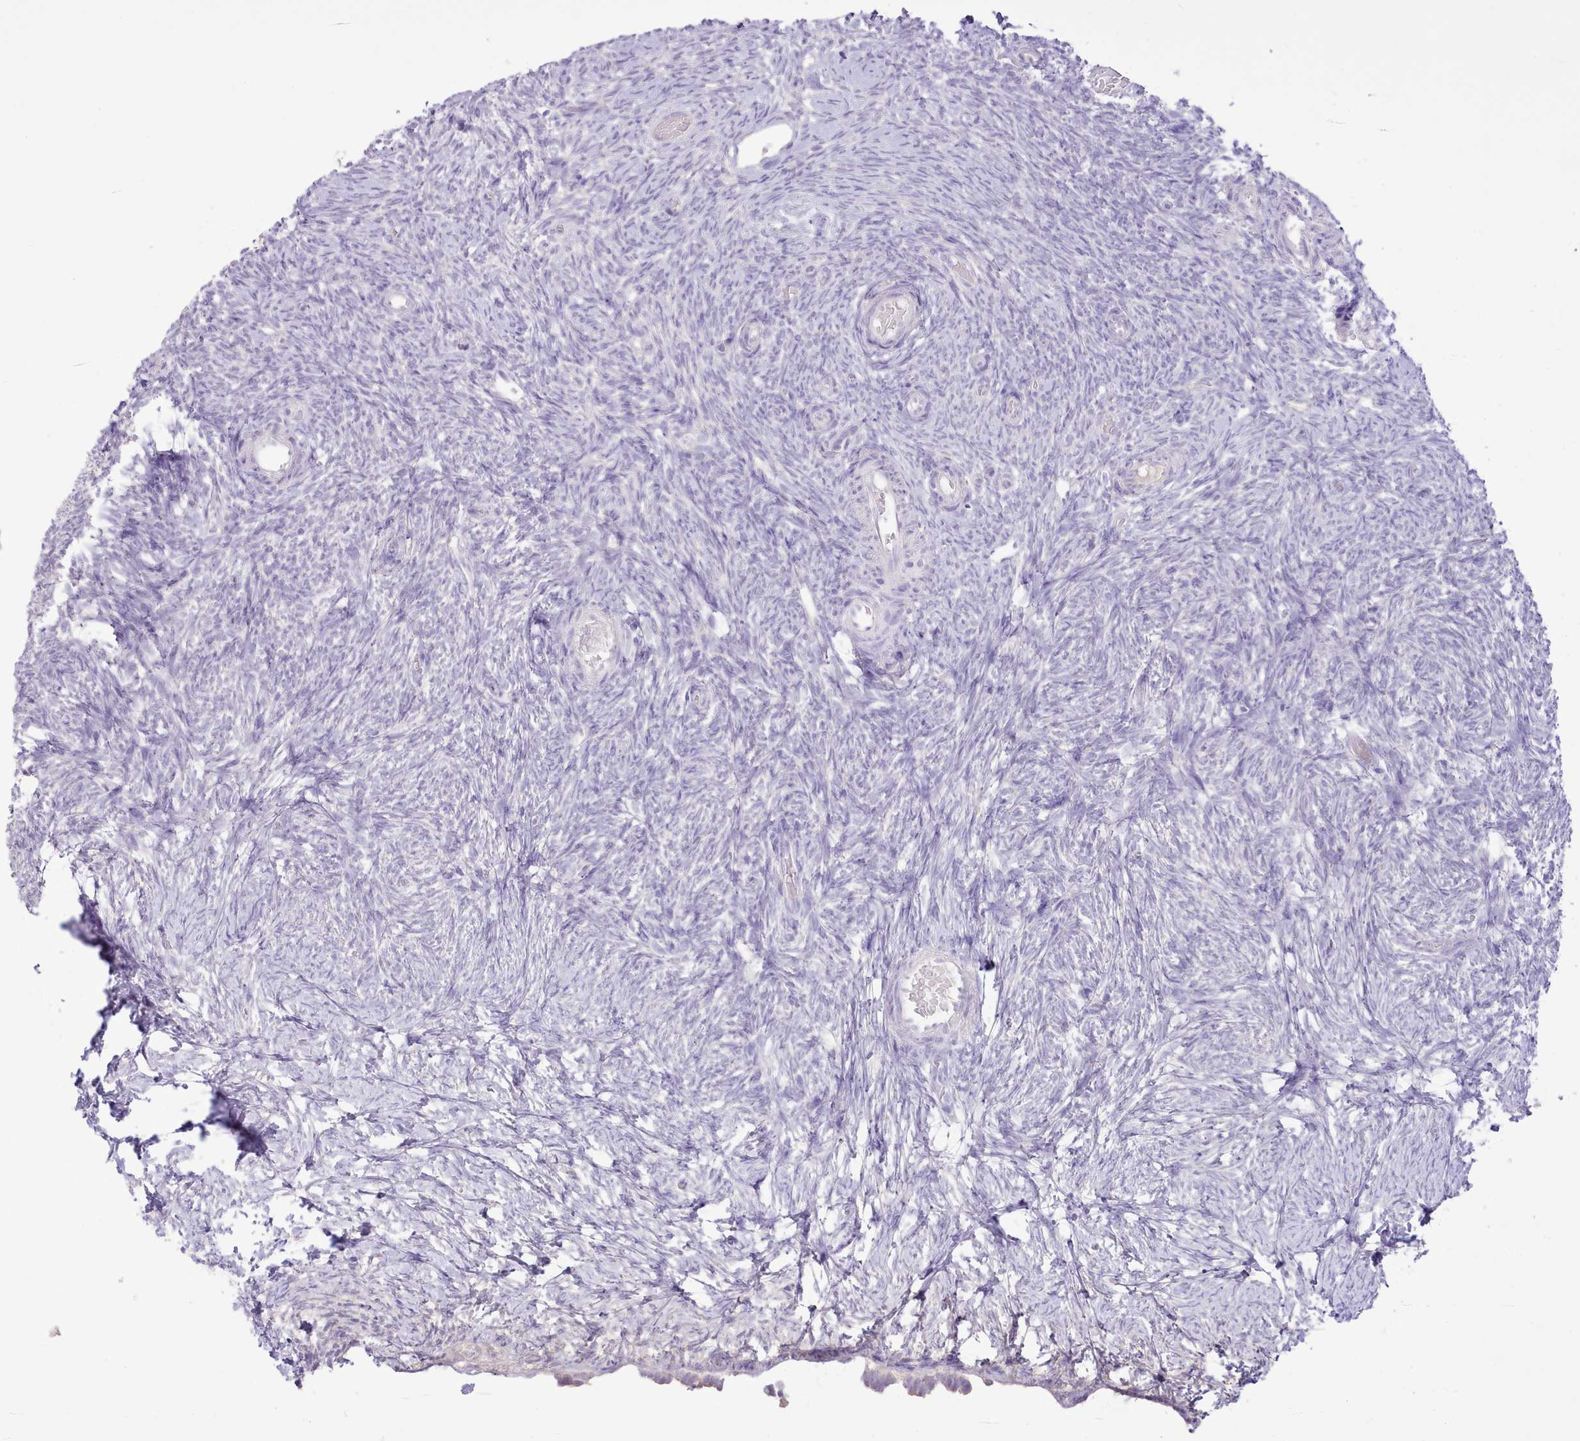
{"staining": {"intensity": "negative", "quantity": "none", "location": "none"}, "tissue": "ovary", "cell_type": "Follicle cells", "image_type": "normal", "snomed": [{"axis": "morphology", "description": "Normal tissue, NOS"}, {"axis": "topography", "description": "Ovary"}], "caption": "Immunohistochemical staining of normal human ovary displays no significant expression in follicle cells. (Brightfield microscopy of DAB immunohistochemistry at high magnification).", "gene": "CCL1", "patient": {"sex": "female", "age": 39}}